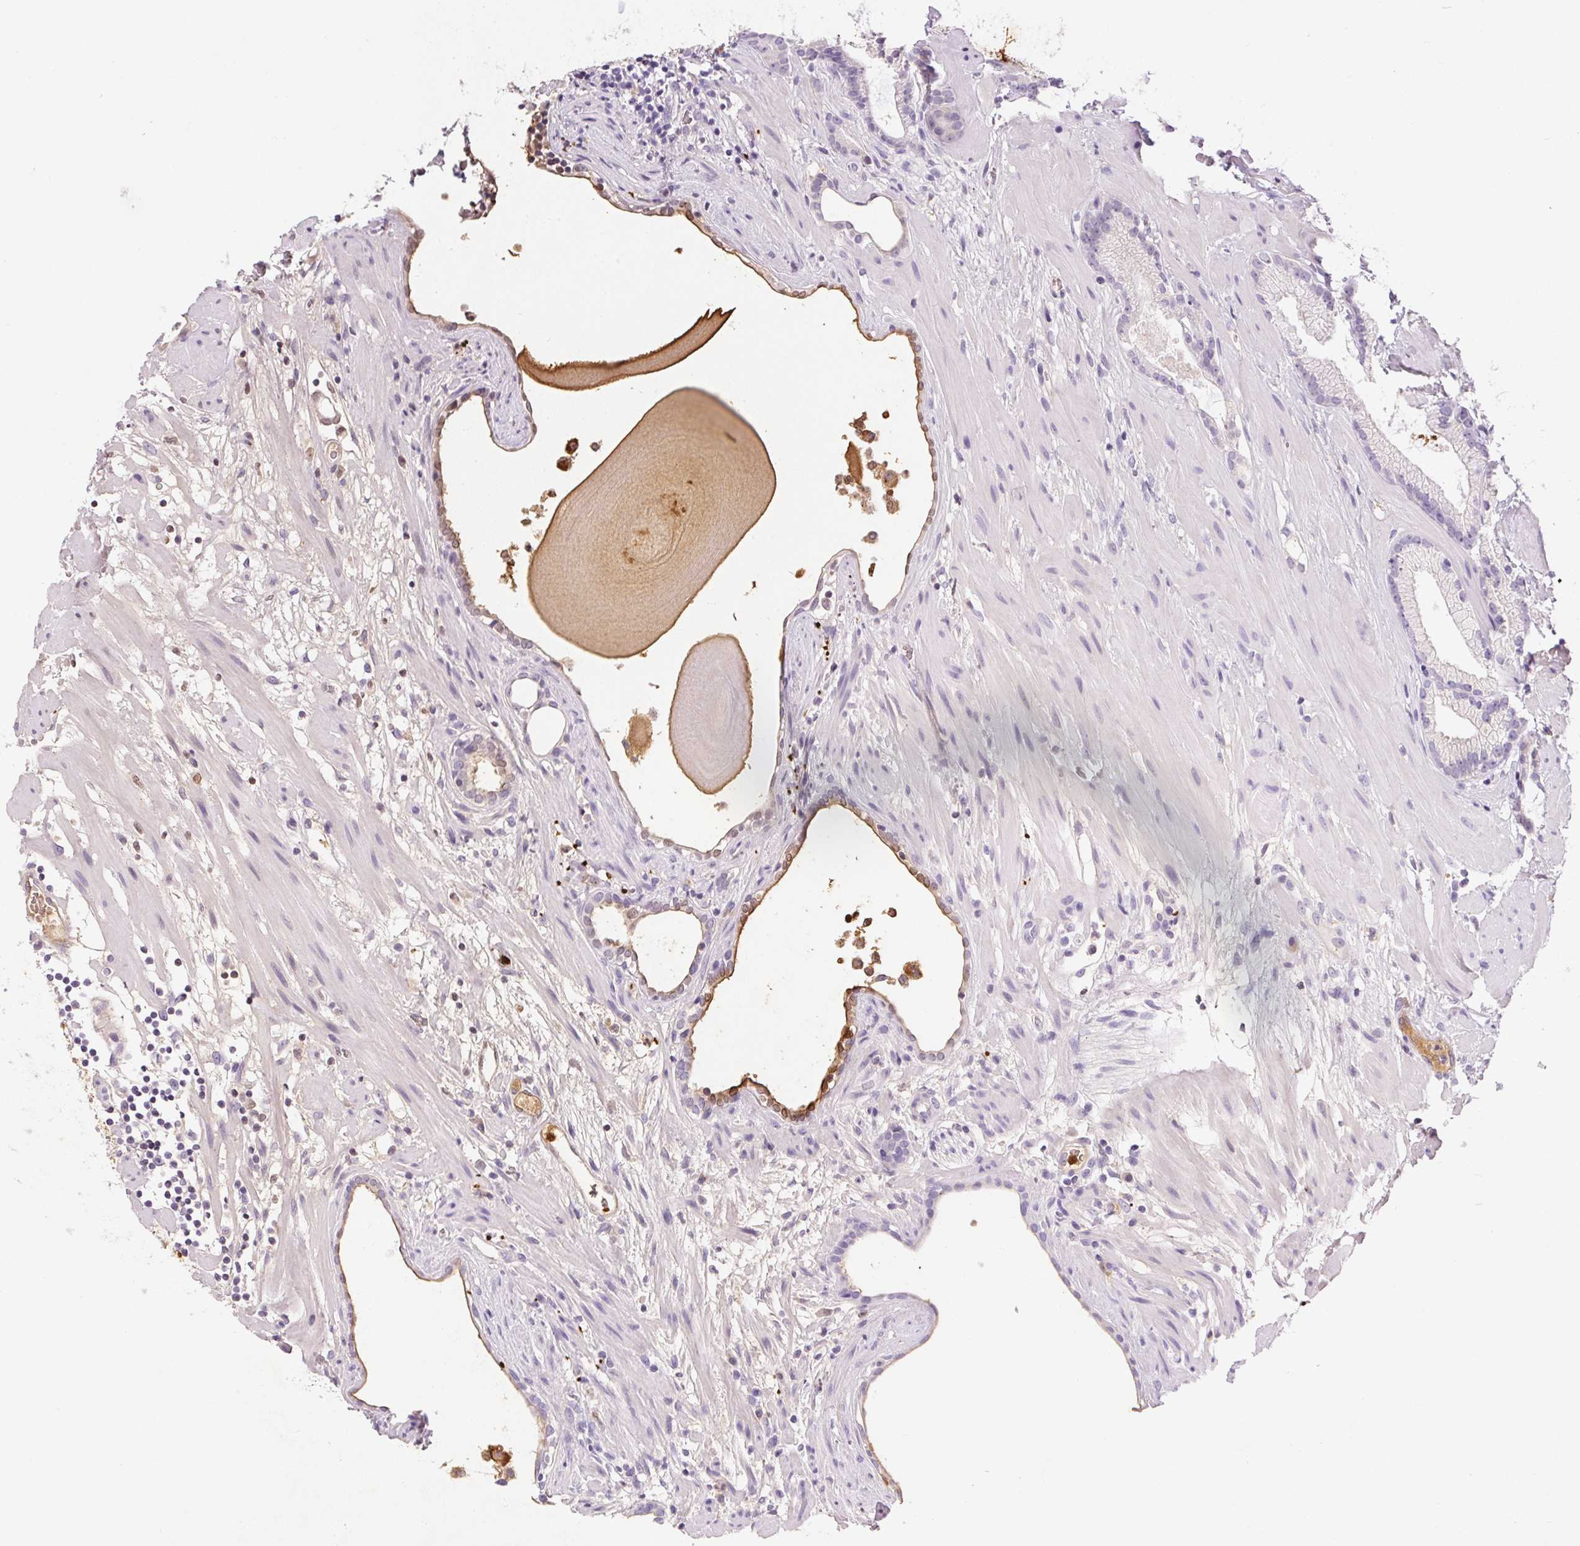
{"staining": {"intensity": "negative", "quantity": "none", "location": "none"}, "tissue": "prostate cancer", "cell_type": "Tumor cells", "image_type": "cancer", "snomed": [{"axis": "morphology", "description": "Adenocarcinoma, Low grade"}, {"axis": "topography", "description": "Prostate"}], "caption": "Human prostate adenocarcinoma (low-grade) stained for a protein using immunohistochemistry shows no positivity in tumor cells.", "gene": "ORM1", "patient": {"sex": "male", "age": 57}}